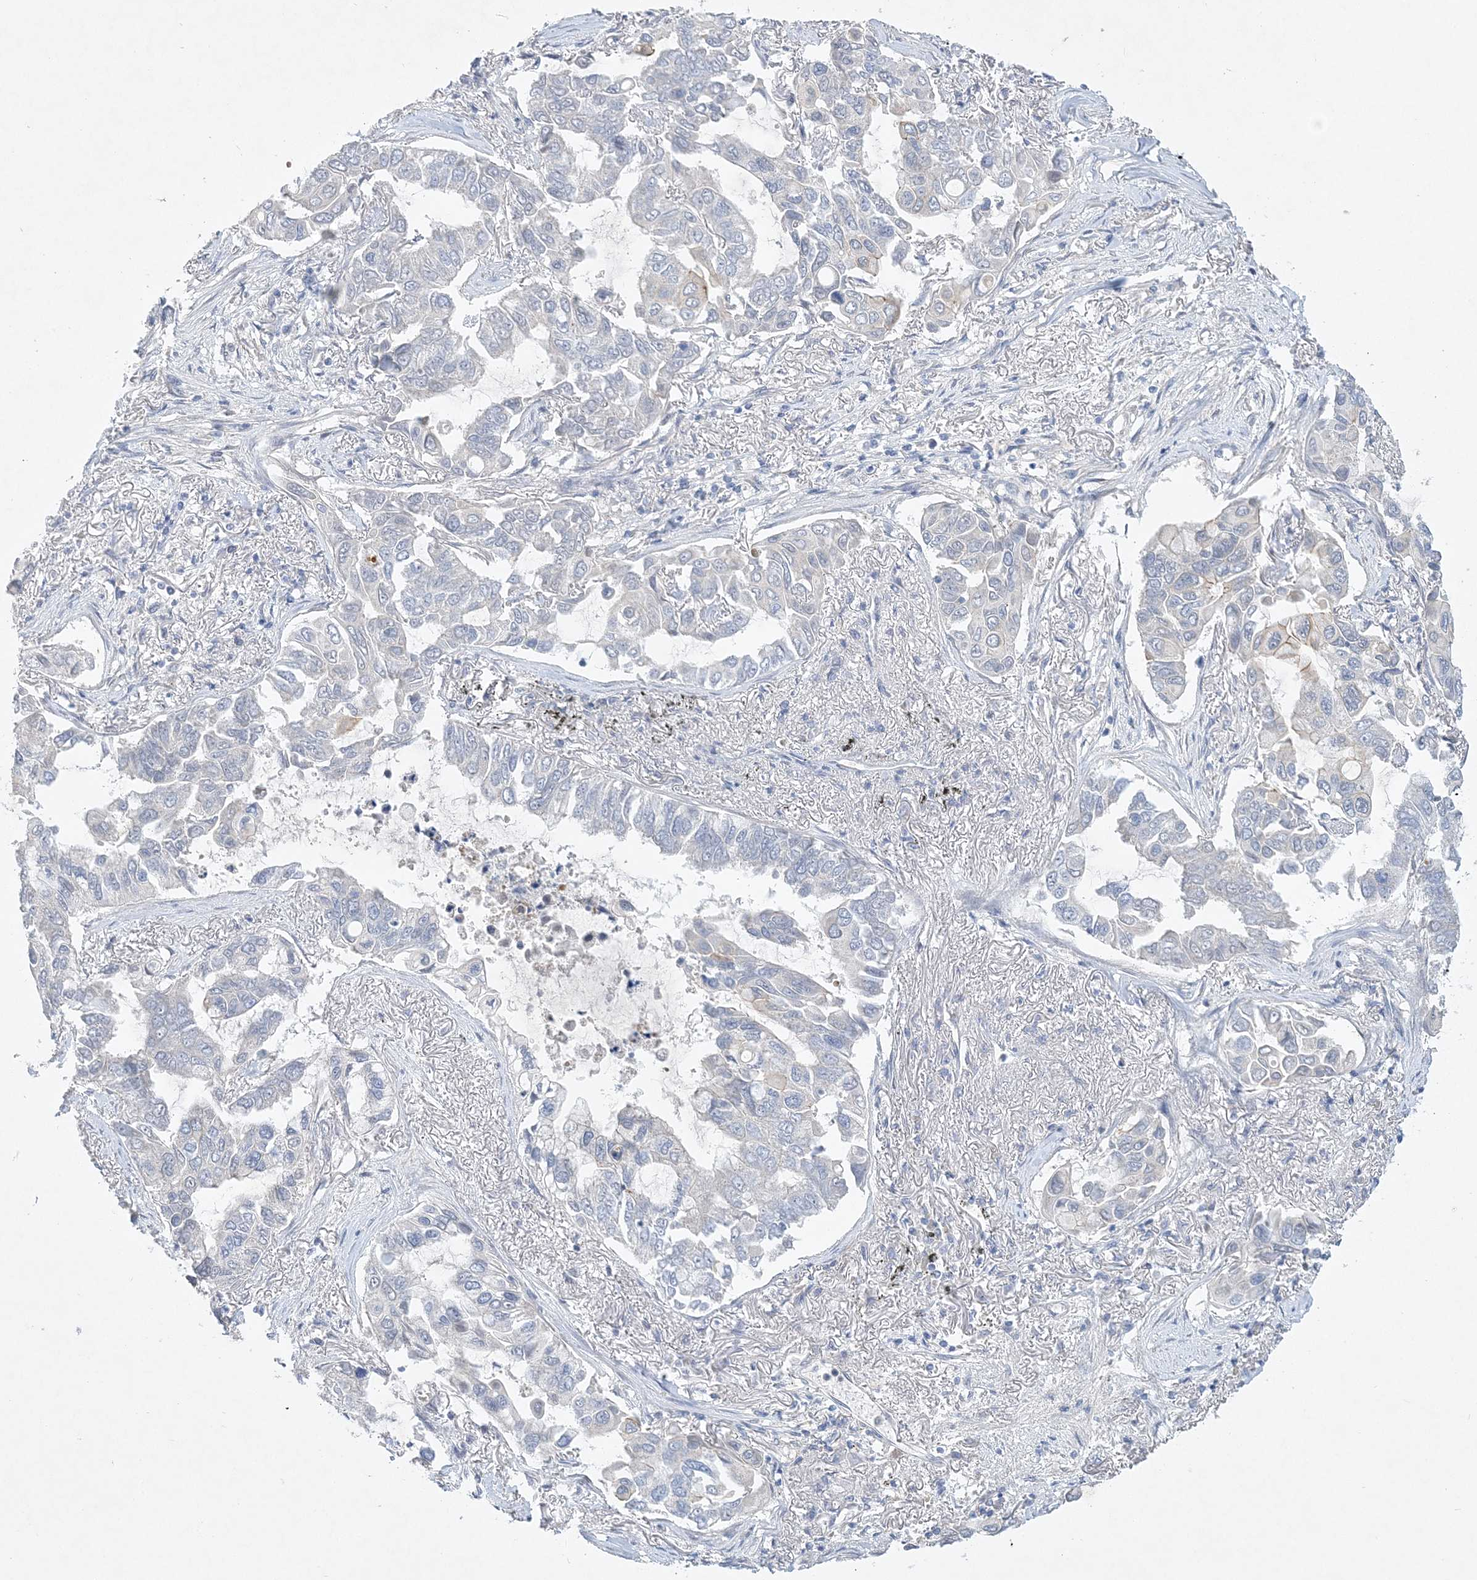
{"staining": {"intensity": "negative", "quantity": "none", "location": "none"}, "tissue": "lung cancer", "cell_type": "Tumor cells", "image_type": "cancer", "snomed": [{"axis": "morphology", "description": "Adenocarcinoma, NOS"}, {"axis": "topography", "description": "Lung"}], "caption": "Immunohistochemical staining of human adenocarcinoma (lung) exhibits no significant positivity in tumor cells.", "gene": "ANKRD35", "patient": {"sex": "male", "age": 64}}